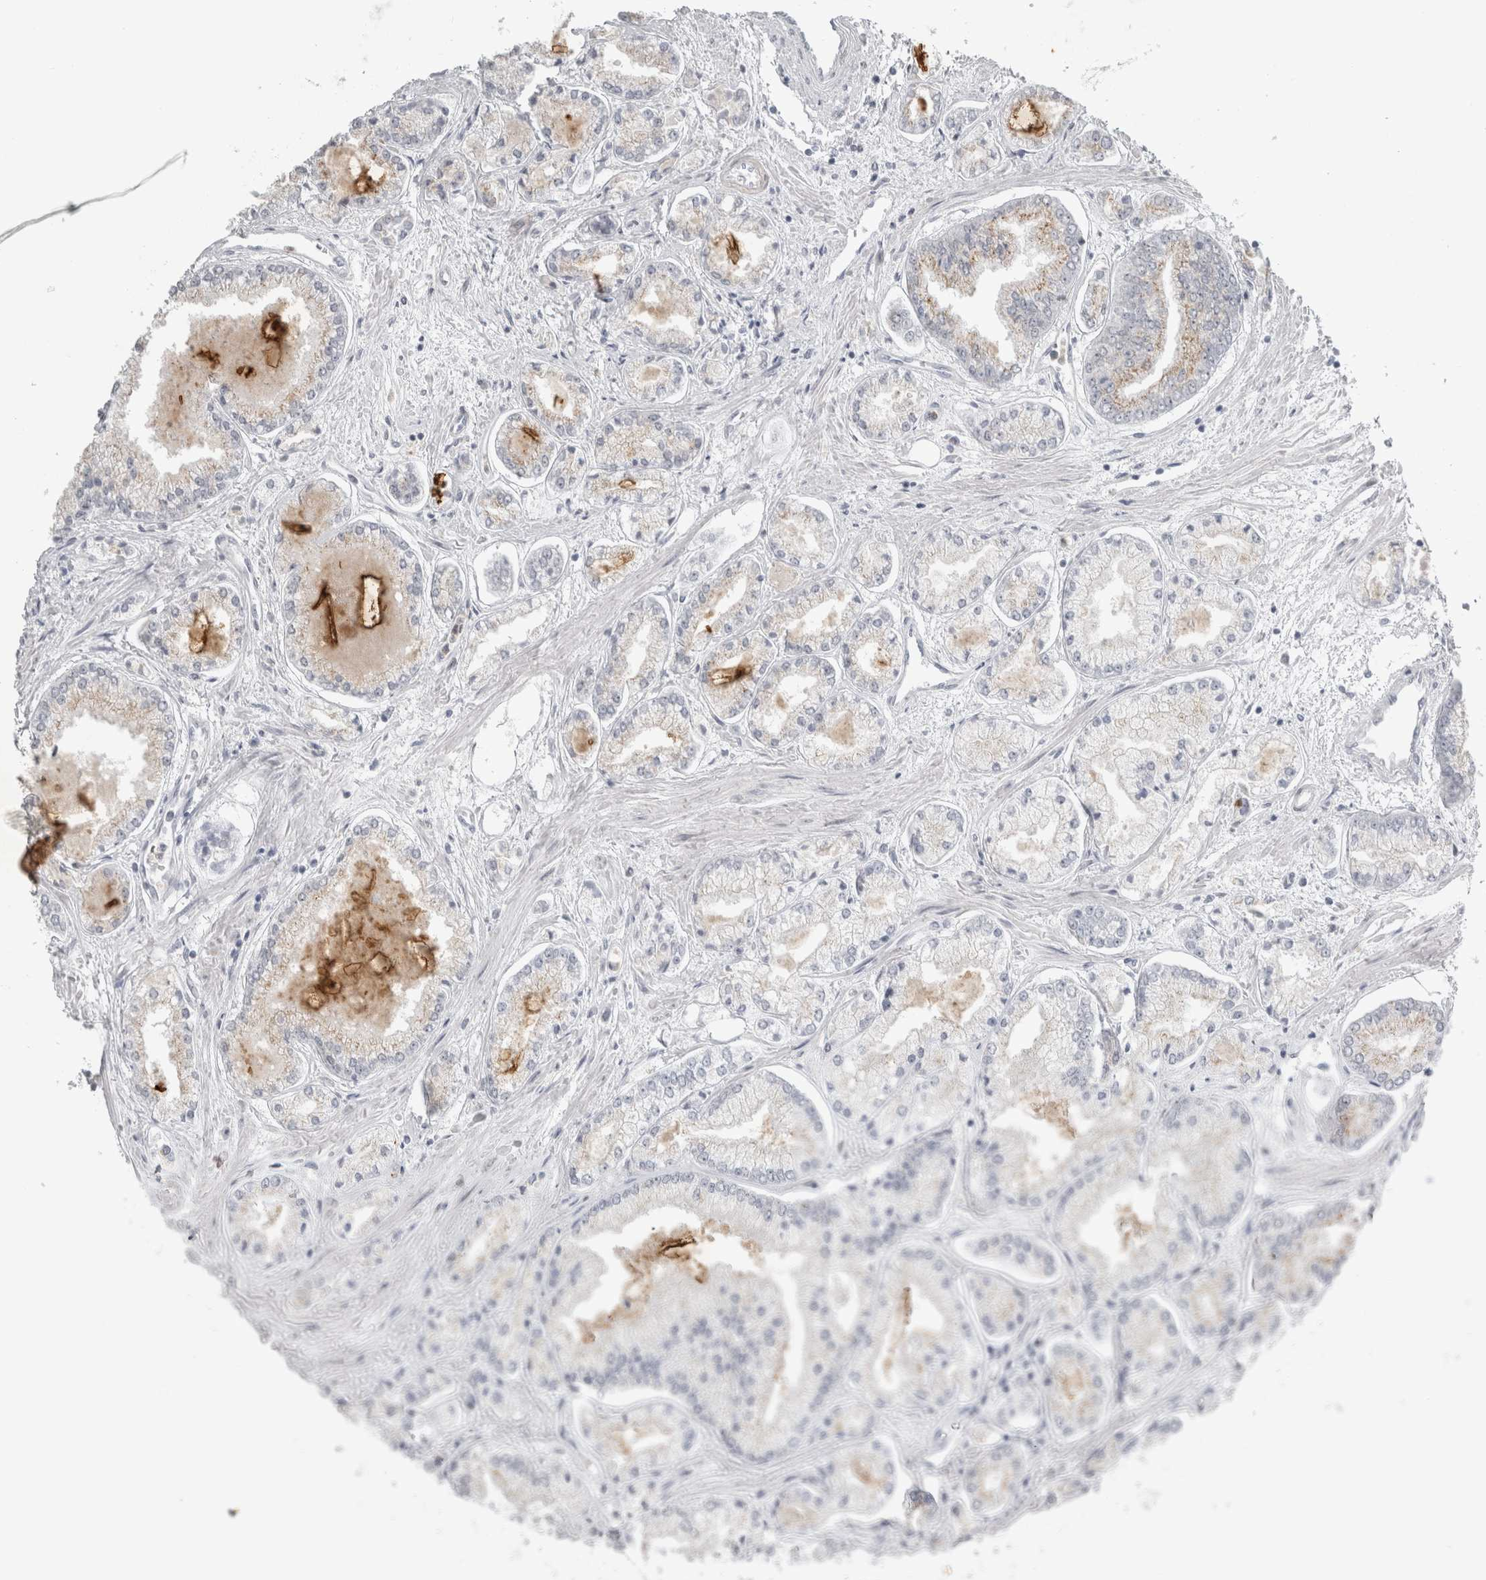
{"staining": {"intensity": "weak", "quantity": "<25%", "location": "cytoplasmic/membranous"}, "tissue": "prostate cancer", "cell_type": "Tumor cells", "image_type": "cancer", "snomed": [{"axis": "morphology", "description": "Adenocarcinoma, Low grade"}, {"axis": "topography", "description": "Prostate"}], "caption": "DAB (3,3'-diaminobenzidine) immunohistochemical staining of human low-grade adenocarcinoma (prostate) displays no significant expression in tumor cells.", "gene": "PLIN1", "patient": {"sex": "male", "age": 52}}